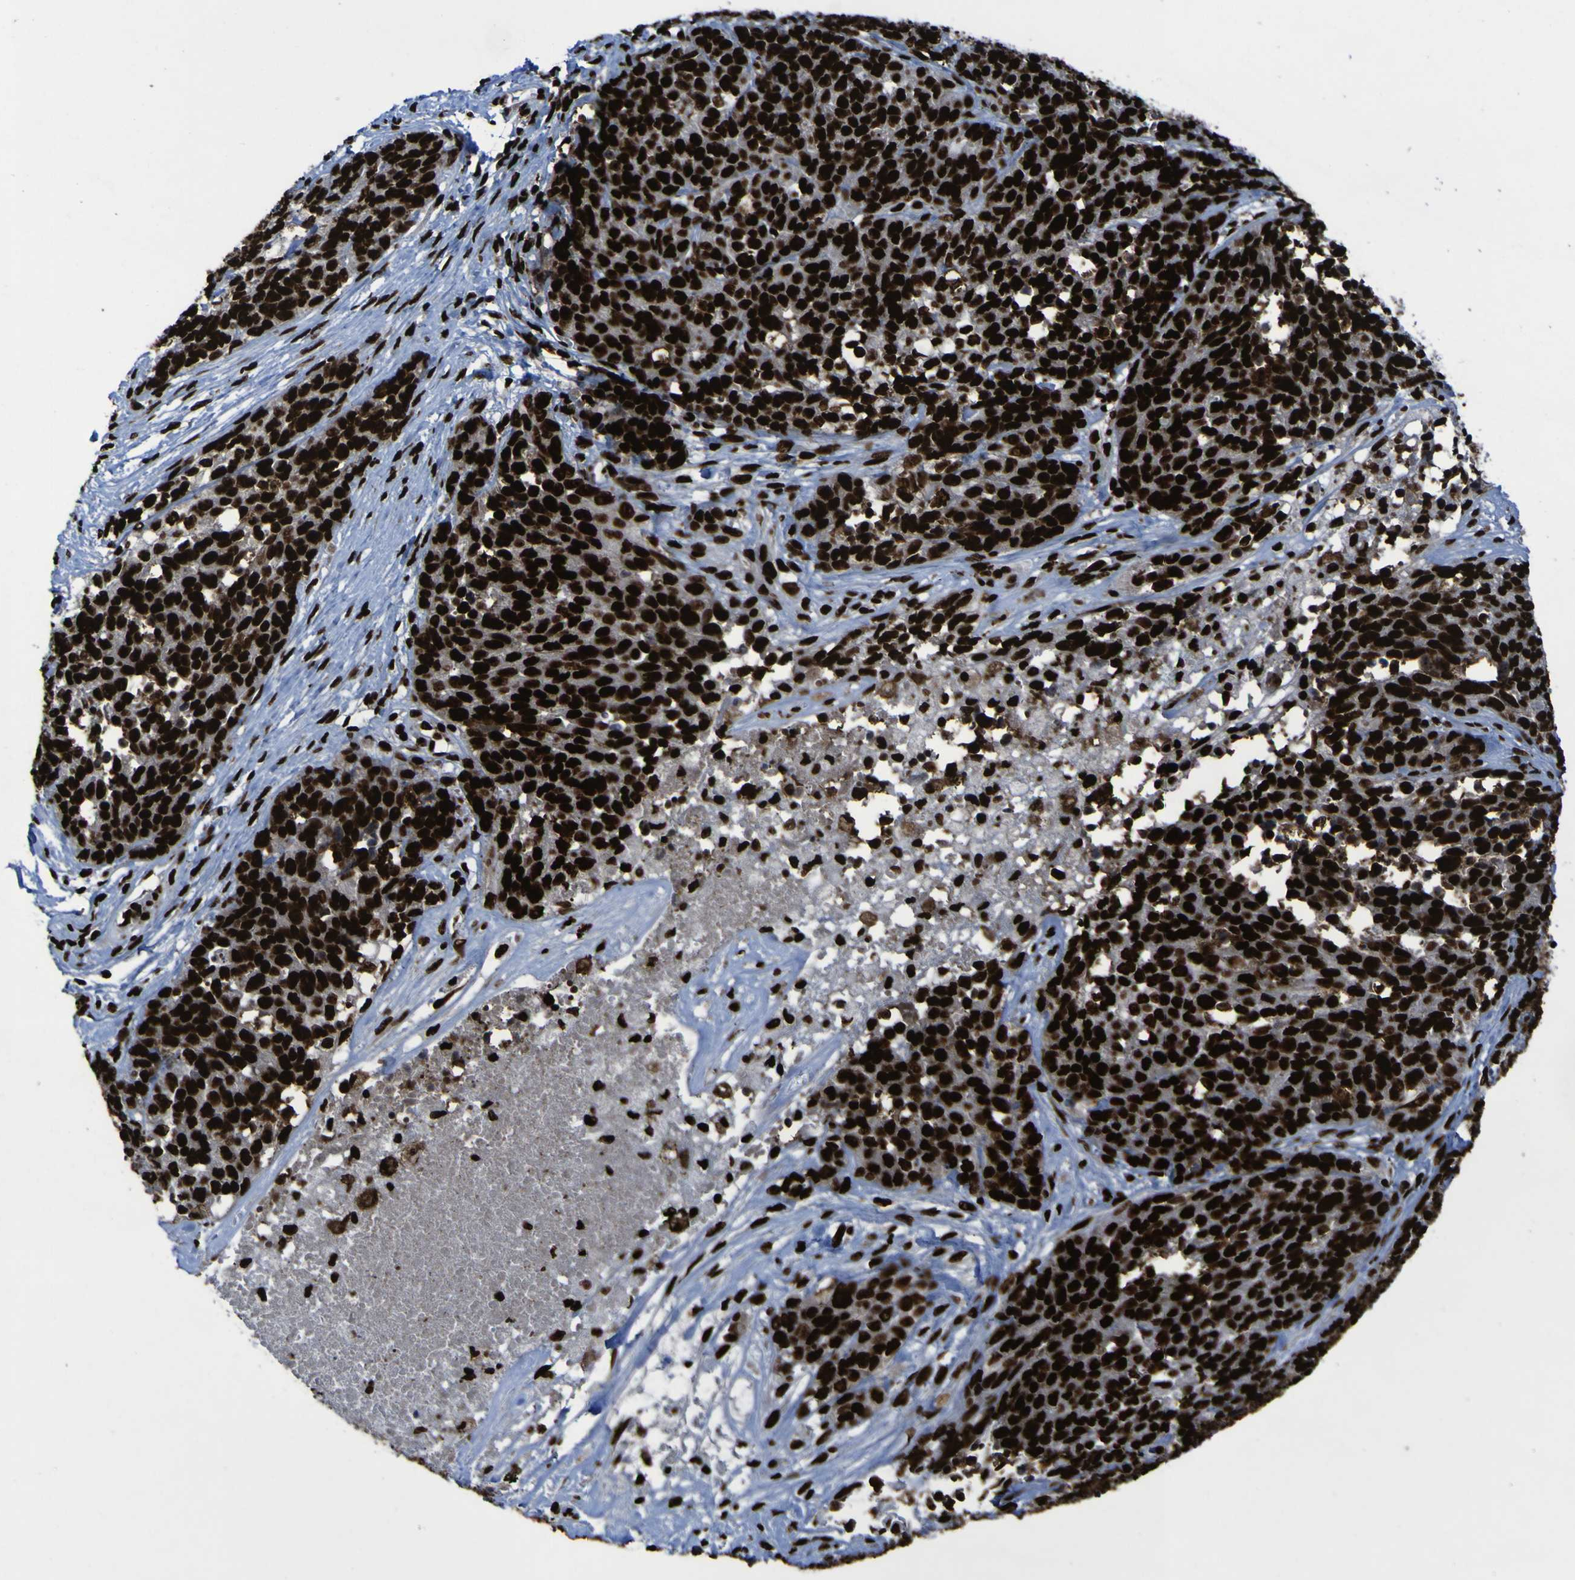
{"staining": {"intensity": "strong", "quantity": ">75%", "location": "nuclear"}, "tissue": "ovarian cancer", "cell_type": "Tumor cells", "image_type": "cancer", "snomed": [{"axis": "morphology", "description": "Cystadenocarcinoma, serous, NOS"}, {"axis": "topography", "description": "Ovary"}], "caption": "Tumor cells show high levels of strong nuclear expression in about >75% of cells in ovarian serous cystadenocarcinoma.", "gene": "NPM1", "patient": {"sex": "female", "age": 44}}